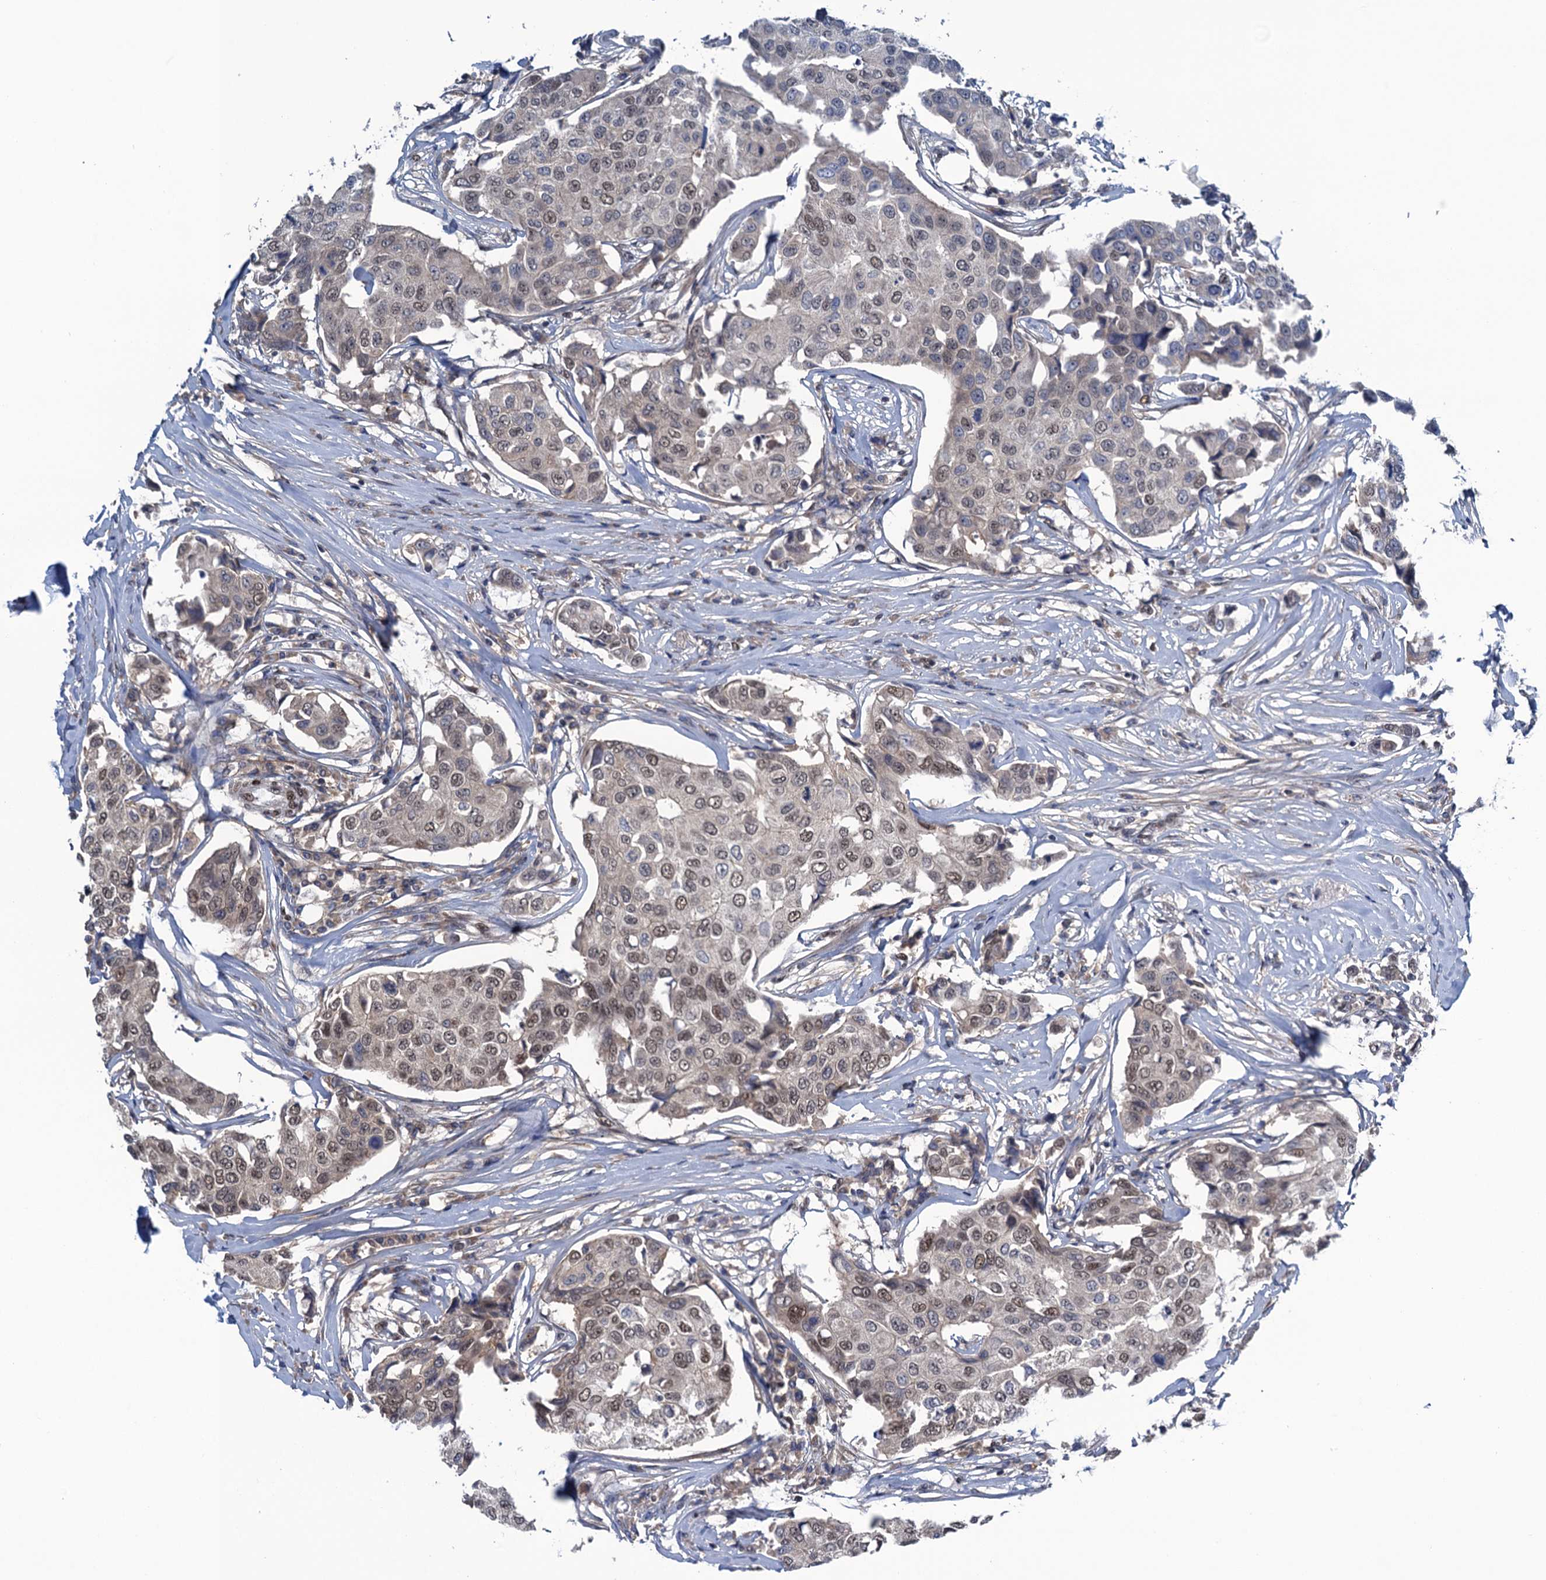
{"staining": {"intensity": "moderate", "quantity": "25%-75%", "location": "nuclear"}, "tissue": "breast cancer", "cell_type": "Tumor cells", "image_type": "cancer", "snomed": [{"axis": "morphology", "description": "Duct carcinoma"}, {"axis": "topography", "description": "Breast"}], "caption": "High-power microscopy captured an IHC image of breast cancer (intraductal carcinoma), revealing moderate nuclear positivity in approximately 25%-75% of tumor cells.", "gene": "SAE1", "patient": {"sex": "female", "age": 80}}